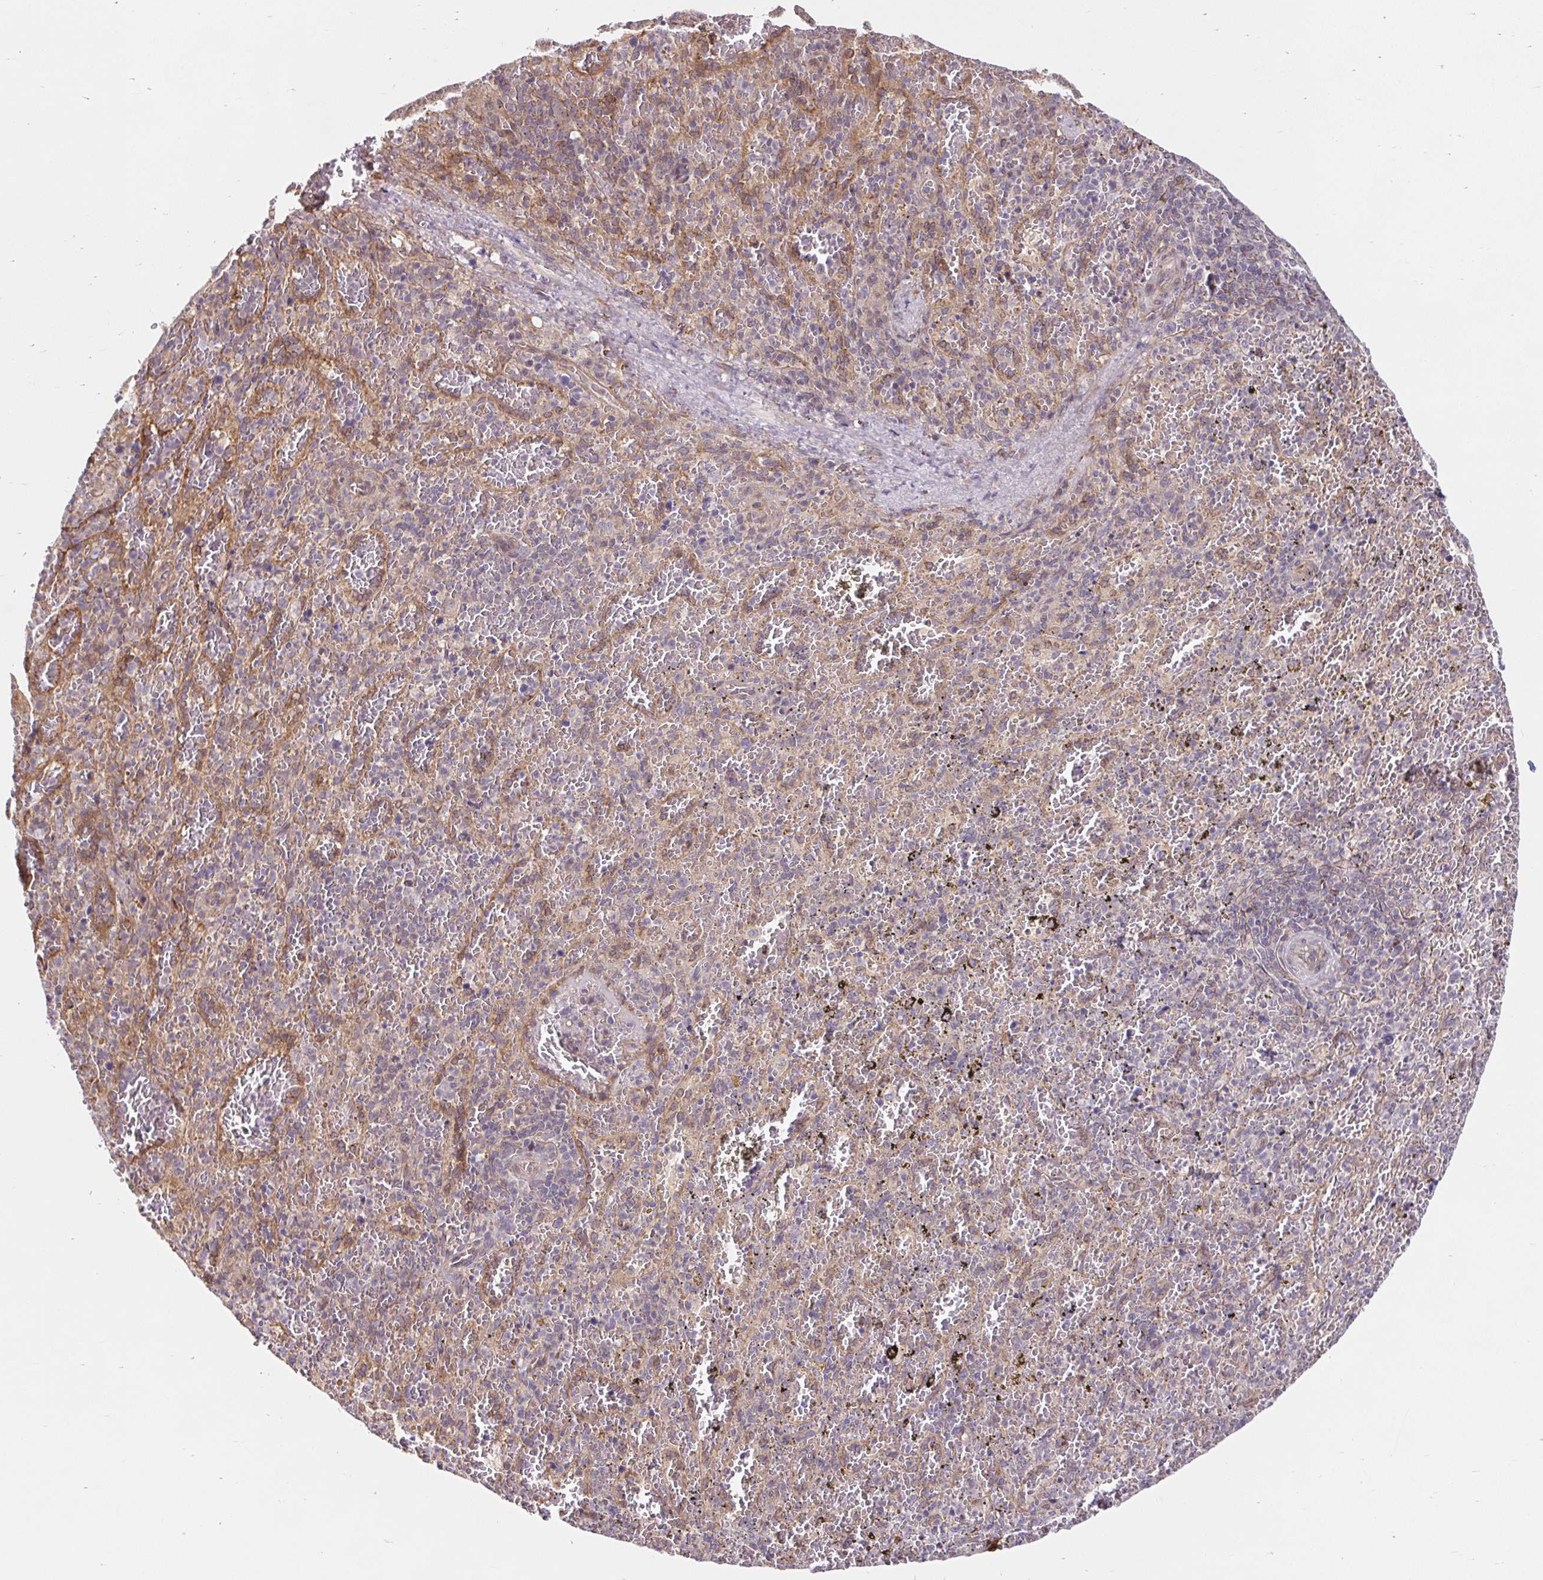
{"staining": {"intensity": "negative", "quantity": "none", "location": "none"}, "tissue": "spleen", "cell_type": "Cells in red pulp", "image_type": "normal", "snomed": [{"axis": "morphology", "description": "Normal tissue, NOS"}, {"axis": "topography", "description": "Spleen"}], "caption": "Immunohistochemical staining of unremarkable spleen exhibits no significant expression in cells in red pulp. (Immunohistochemistry (ihc), brightfield microscopy, high magnification).", "gene": "LYPD5", "patient": {"sex": "female", "age": 50}}